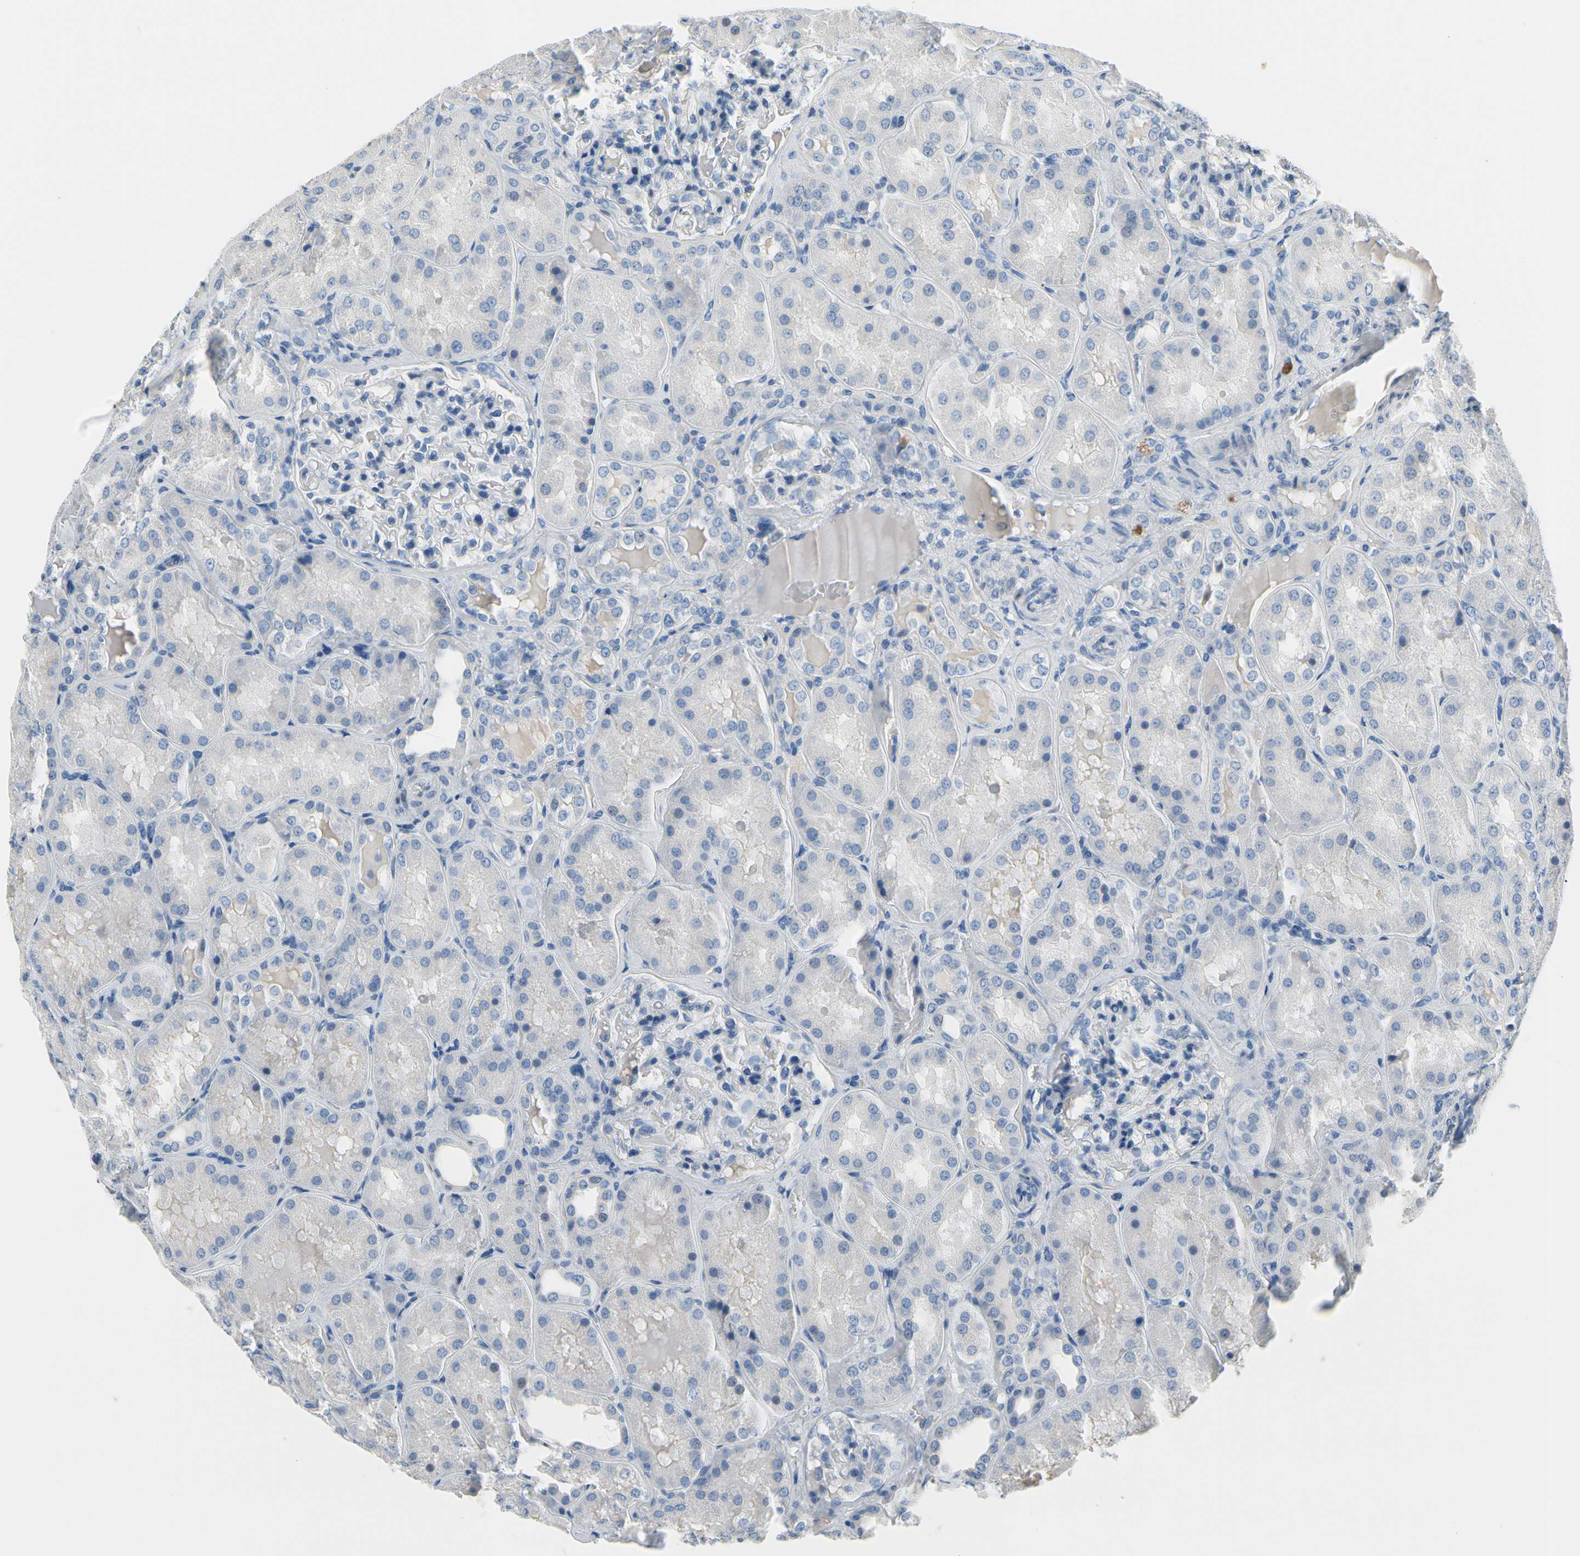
{"staining": {"intensity": "negative", "quantity": "none", "location": "none"}, "tissue": "kidney", "cell_type": "Cells in glomeruli", "image_type": "normal", "snomed": [{"axis": "morphology", "description": "Normal tissue, NOS"}, {"axis": "topography", "description": "Kidney"}], "caption": "IHC image of benign kidney: human kidney stained with DAB demonstrates no significant protein staining in cells in glomeruli. Brightfield microscopy of IHC stained with DAB (3,3'-diaminobenzidine) (brown) and hematoxylin (blue), captured at high magnification.", "gene": "MUC5B", "patient": {"sex": "female", "age": 56}}